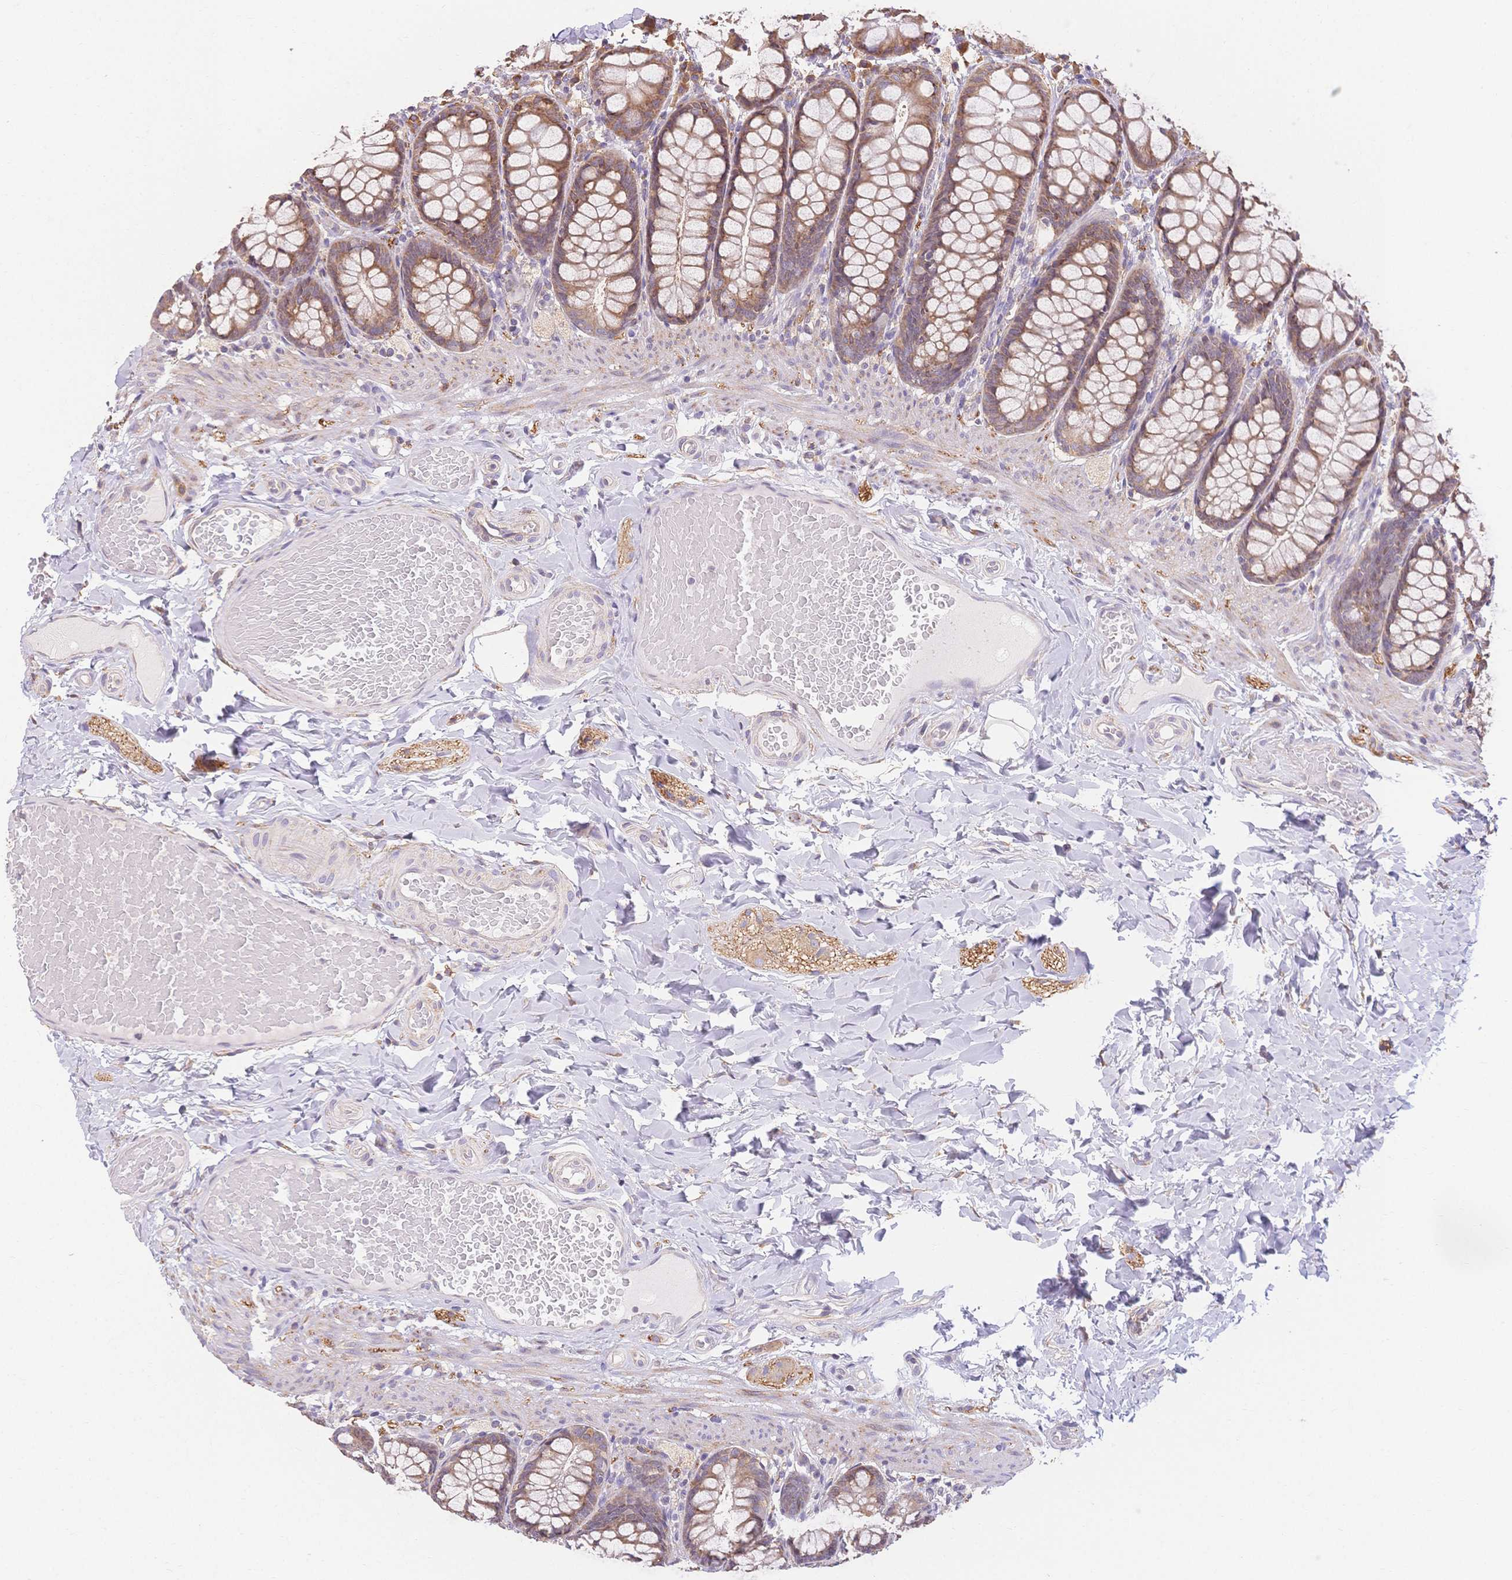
{"staining": {"intensity": "negative", "quantity": "none", "location": "none"}, "tissue": "colon", "cell_type": "Endothelial cells", "image_type": "normal", "snomed": [{"axis": "morphology", "description": "Normal tissue, NOS"}, {"axis": "topography", "description": "Colon"}], "caption": "This is an IHC image of unremarkable human colon. There is no positivity in endothelial cells.", "gene": "HS3ST5", "patient": {"sex": "male", "age": 47}}